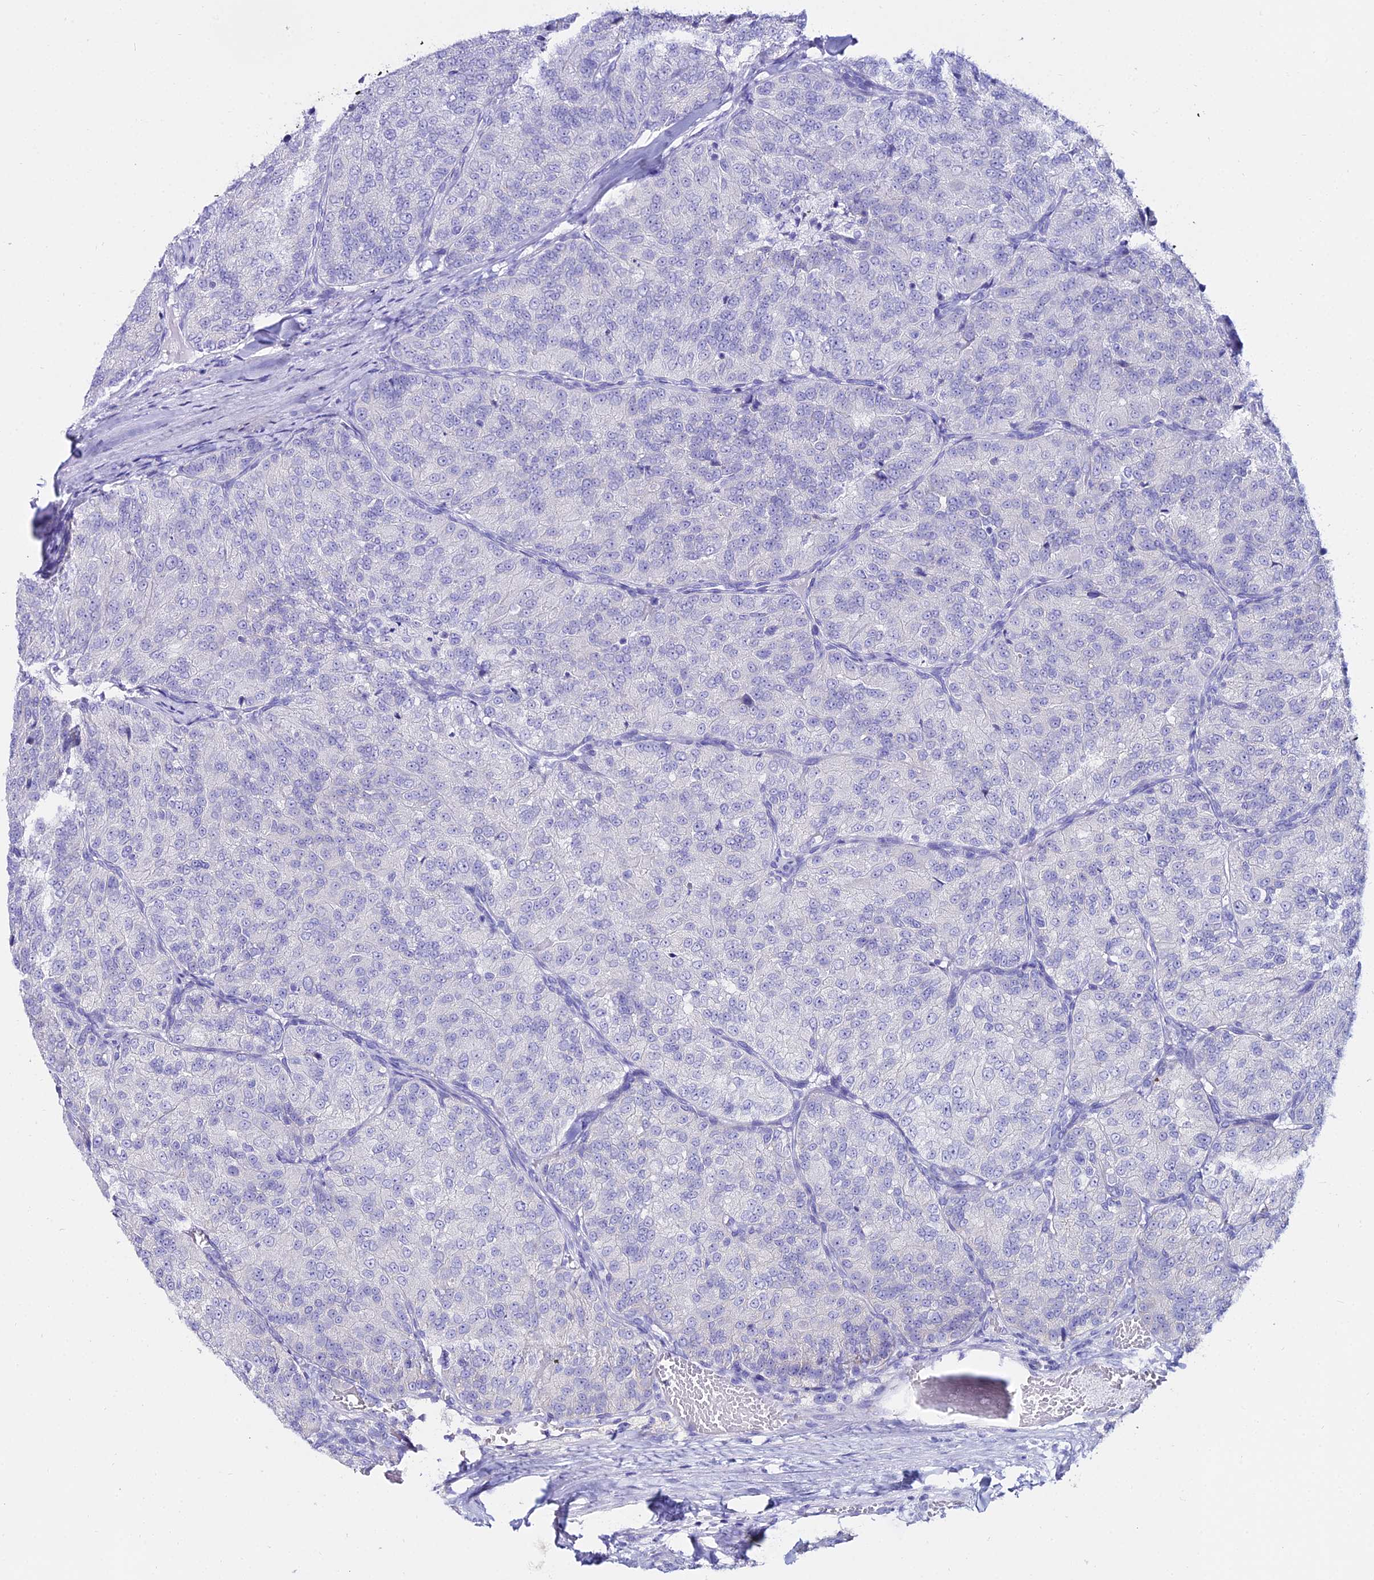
{"staining": {"intensity": "negative", "quantity": "none", "location": "none"}, "tissue": "renal cancer", "cell_type": "Tumor cells", "image_type": "cancer", "snomed": [{"axis": "morphology", "description": "Adenocarcinoma, NOS"}, {"axis": "topography", "description": "Kidney"}], "caption": "This is an IHC micrograph of human renal adenocarcinoma. There is no expression in tumor cells.", "gene": "OR4D5", "patient": {"sex": "female", "age": 63}}